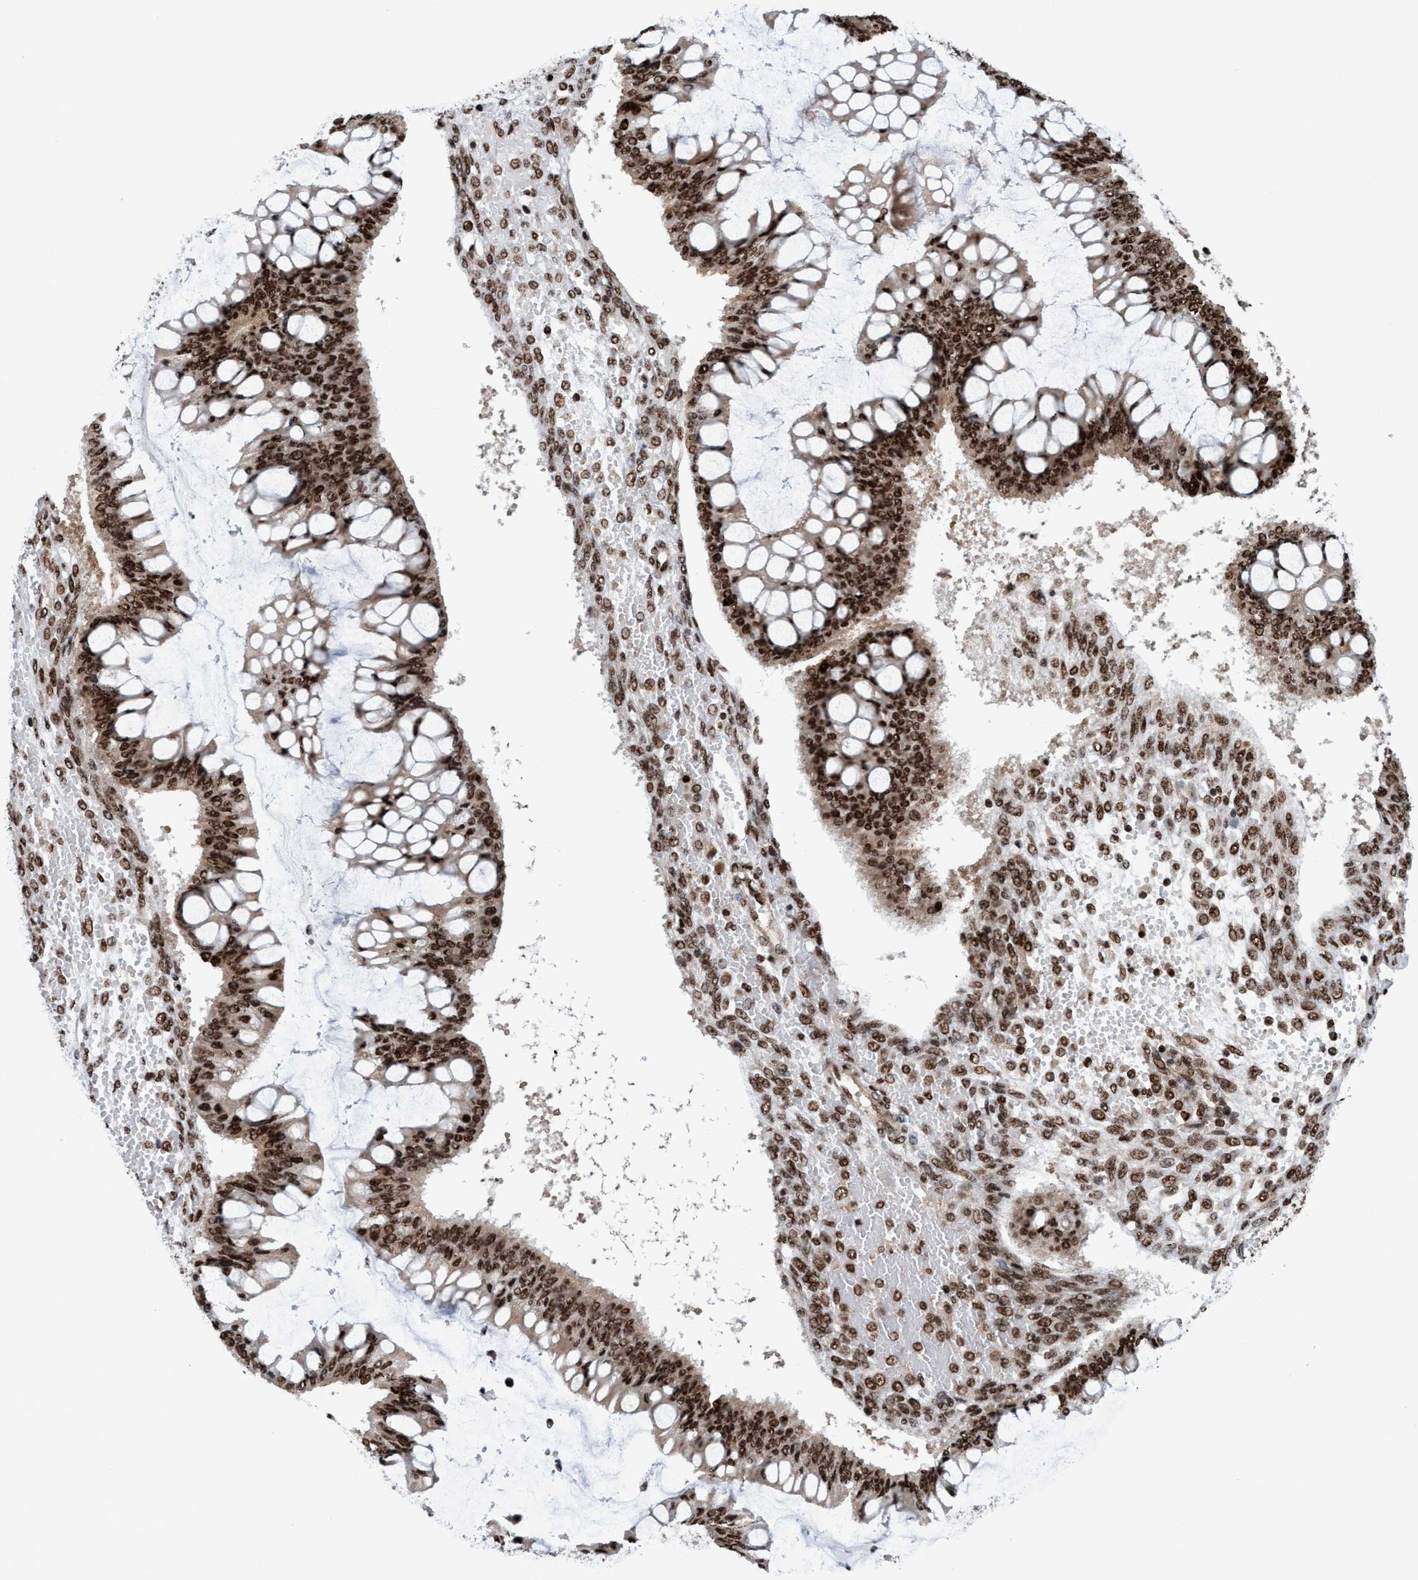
{"staining": {"intensity": "strong", "quantity": ">75%", "location": "cytoplasmic/membranous,nuclear"}, "tissue": "ovarian cancer", "cell_type": "Tumor cells", "image_type": "cancer", "snomed": [{"axis": "morphology", "description": "Cystadenocarcinoma, mucinous, NOS"}, {"axis": "topography", "description": "Ovary"}], "caption": "Ovarian cancer tissue reveals strong cytoplasmic/membranous and nuclear staining in approximately >75% of tumor cells, visualized by immunohistochemistry.", "gene": "TOPBP1", "patient": {"sex": "female", "age": 73}}